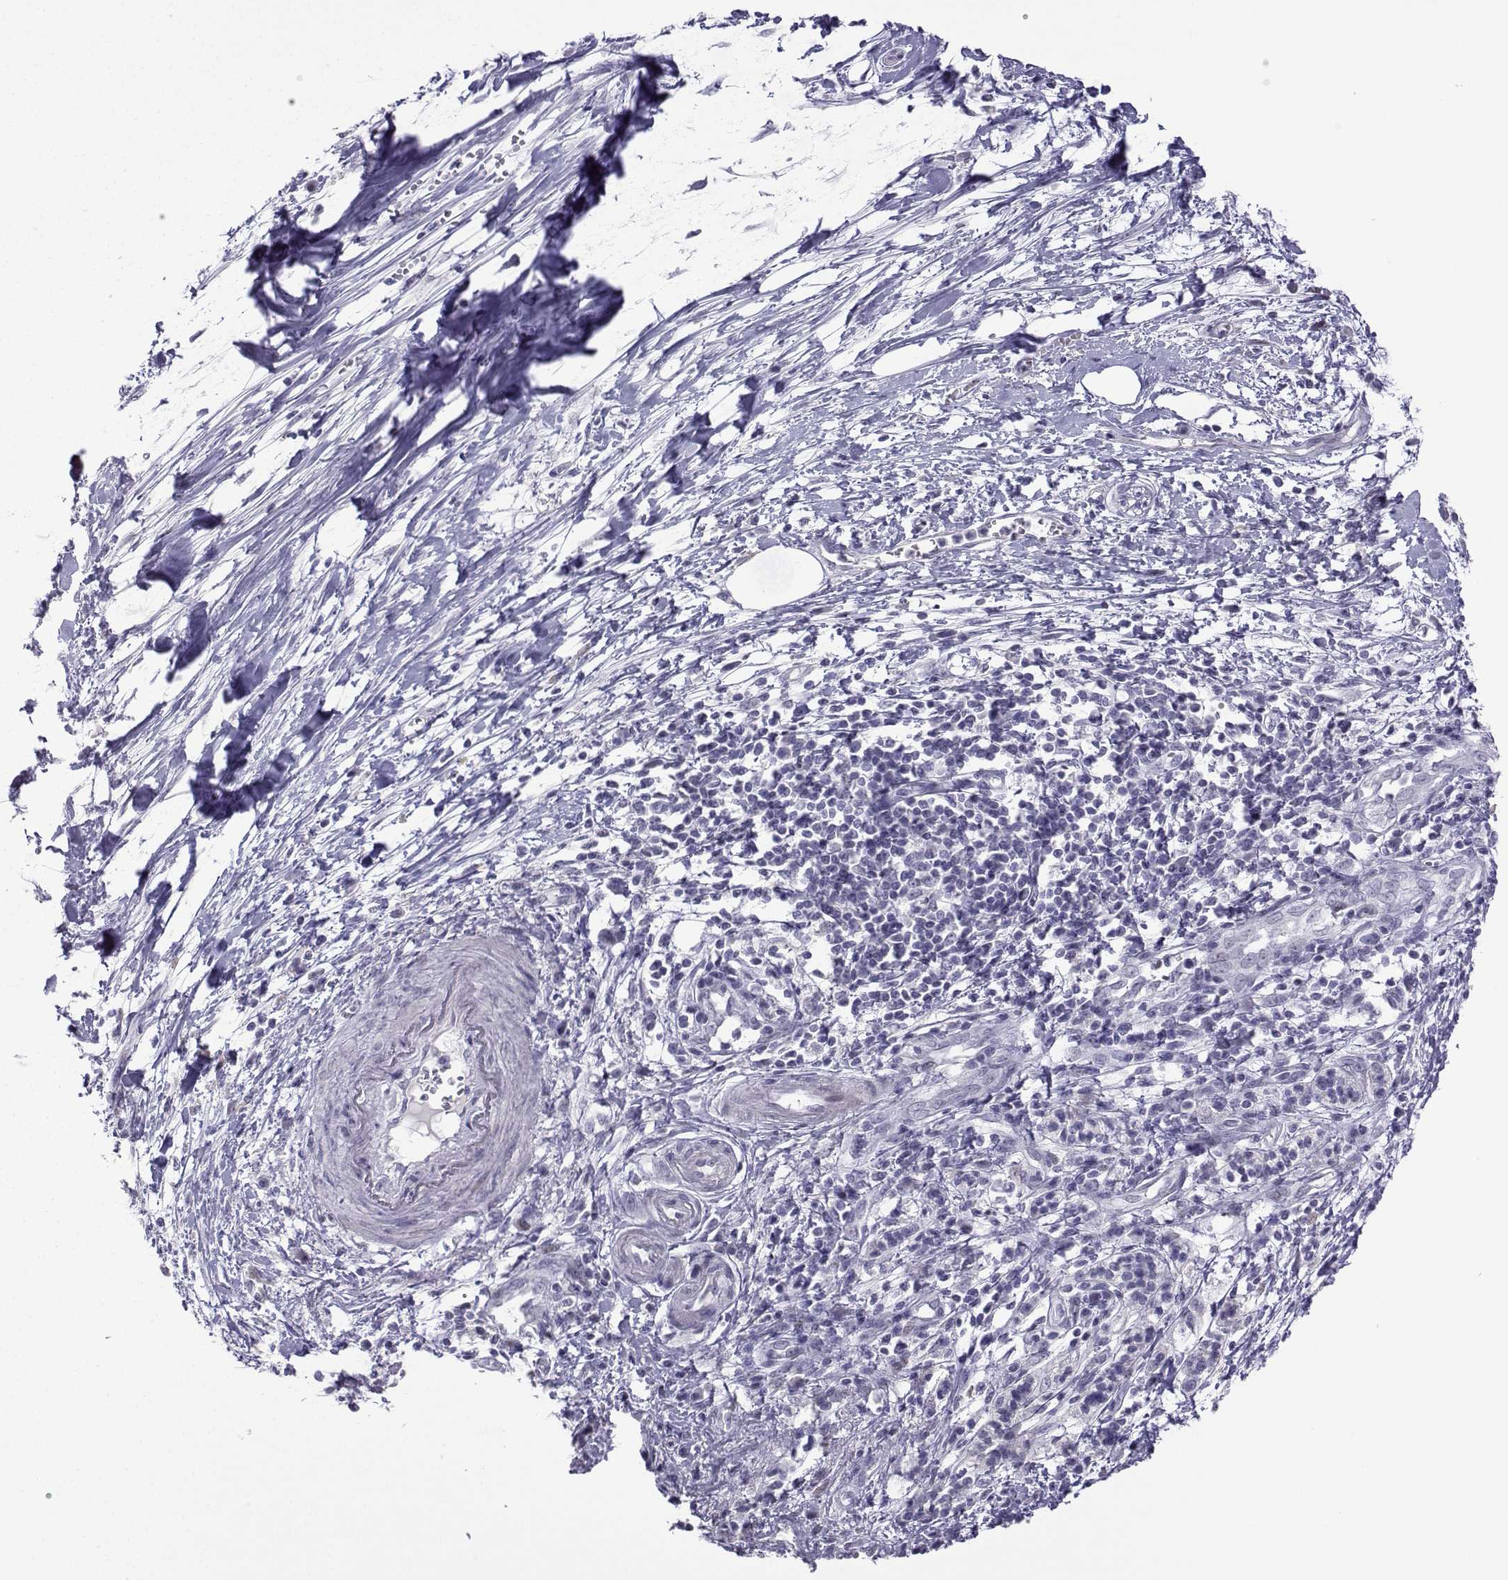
{"staining": {"intensity": "negative", "quantity": "none", "location": "none"}, "tissue": "pancreatic cancer", "cell_type": "Tumor cells", "image_type": "cancer", "snomed": [{"axis": "morphology", "description": "Normal tissue, NOS"}, {"axis": "morphology", "description": "Adenocarcinoma, NOS"}, {"axis": "topography", "description": "Lymph node"}, {"axis": "topography", "description": "Pancreas"}], "caption": "The immunohistochemistry micrograph has no significant staining in tumor cells of pancreatic cancer (adenocarcinoma) tissue.", "gene": "CFAP70", "patient": {"sex": "female", "age": 58}}